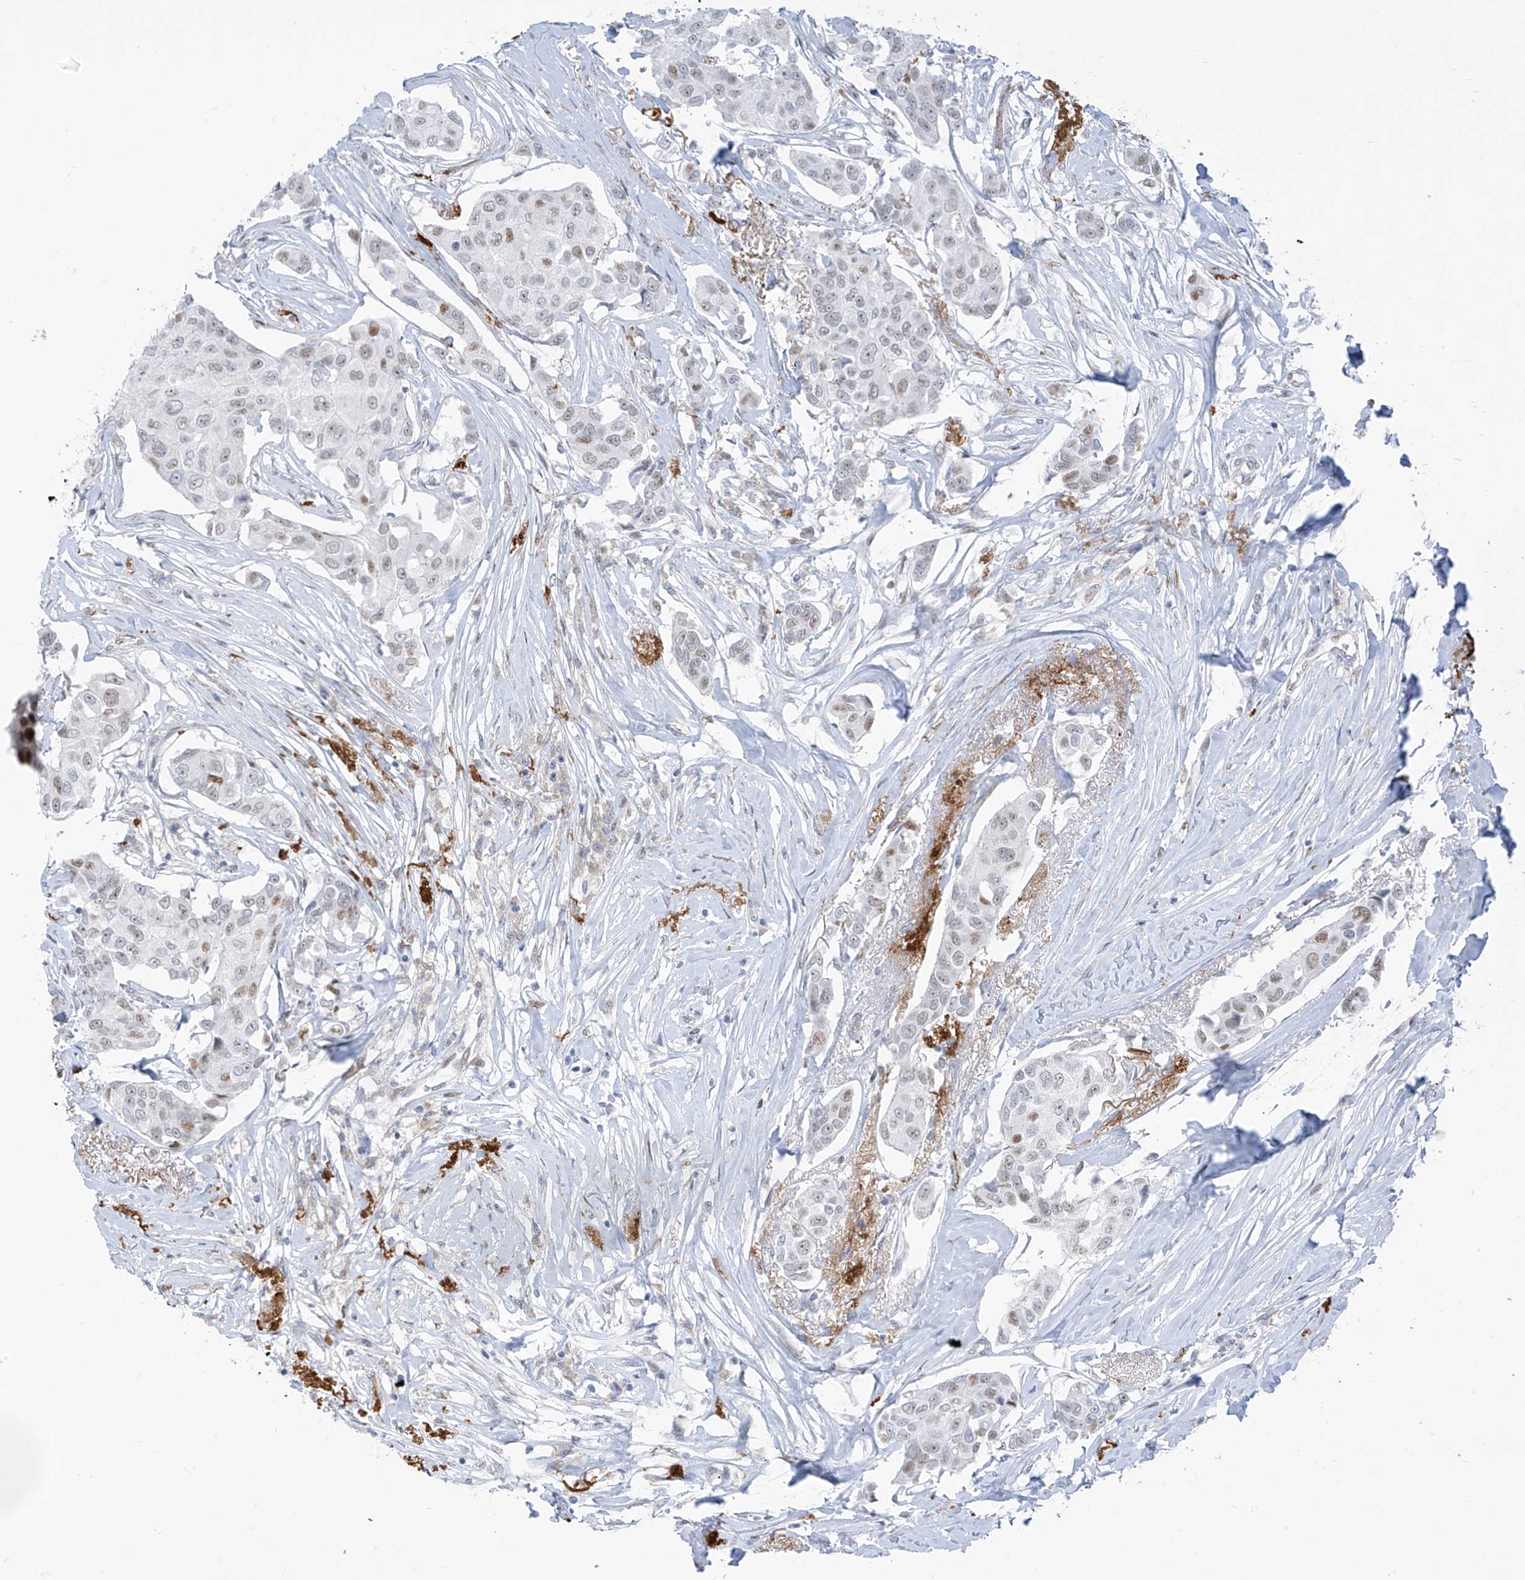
{"staining": {"intensity": "weak", "quantity": ">75%", "location": "nuclear"}, "tissue": "breast cancer", "cell_type": "Tumor cells", "image_type": "cancer", "snomed": [{"axis": "morphology", "description": "Duct carcinoma"}, {"axis": "topography", "description": "Breast"}], "caption": "Immunohistochemistry (IHC) of human invasive ductal carcinoma (breast) demonstrates low levels of weak nuclear expression in approximately >75% of tumor cells.", "gene": "LIN9", "patient": {"sex": "female", "age": 80}}